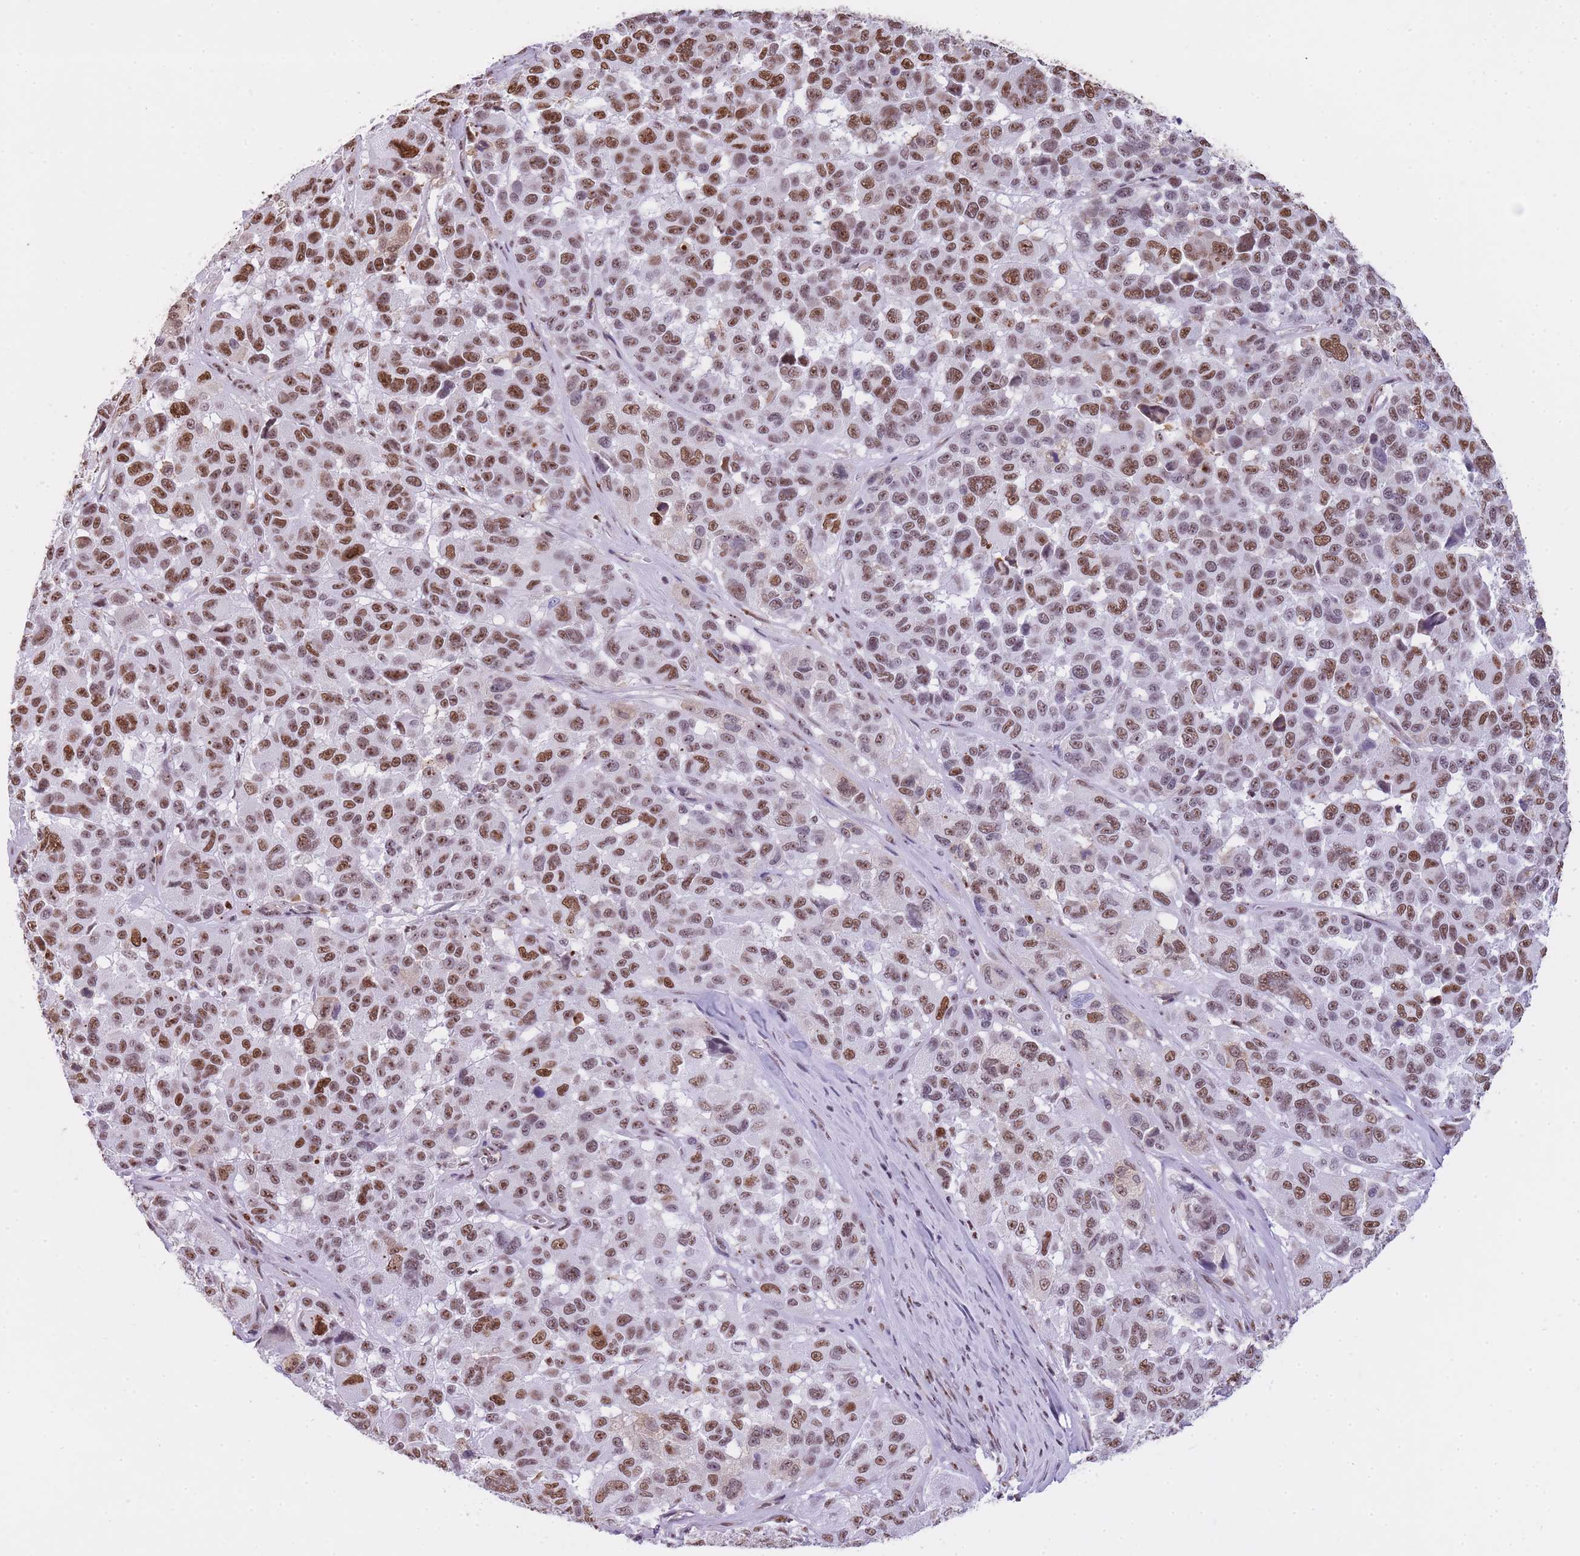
{"staining": {"intensity": "moderate", "quantity": ">75%", "location": "nuclear"}, "tissue": "melanoma", "cell_type": "Tumor cells", "image_type": "cancer", "snomed": [{"axis": "morphology", "description": "Malignant melanoma, NOS"}, {"axis": "topography", "description": "Skin"}], "caption": "Immunohistochemistry (IHC) of human malignant melanoma shows medium levels of moderate nuclear expression in about >75% of tumor cells.", "gene": "EVC2", "patient": {"sex": "female", "age": 66}}